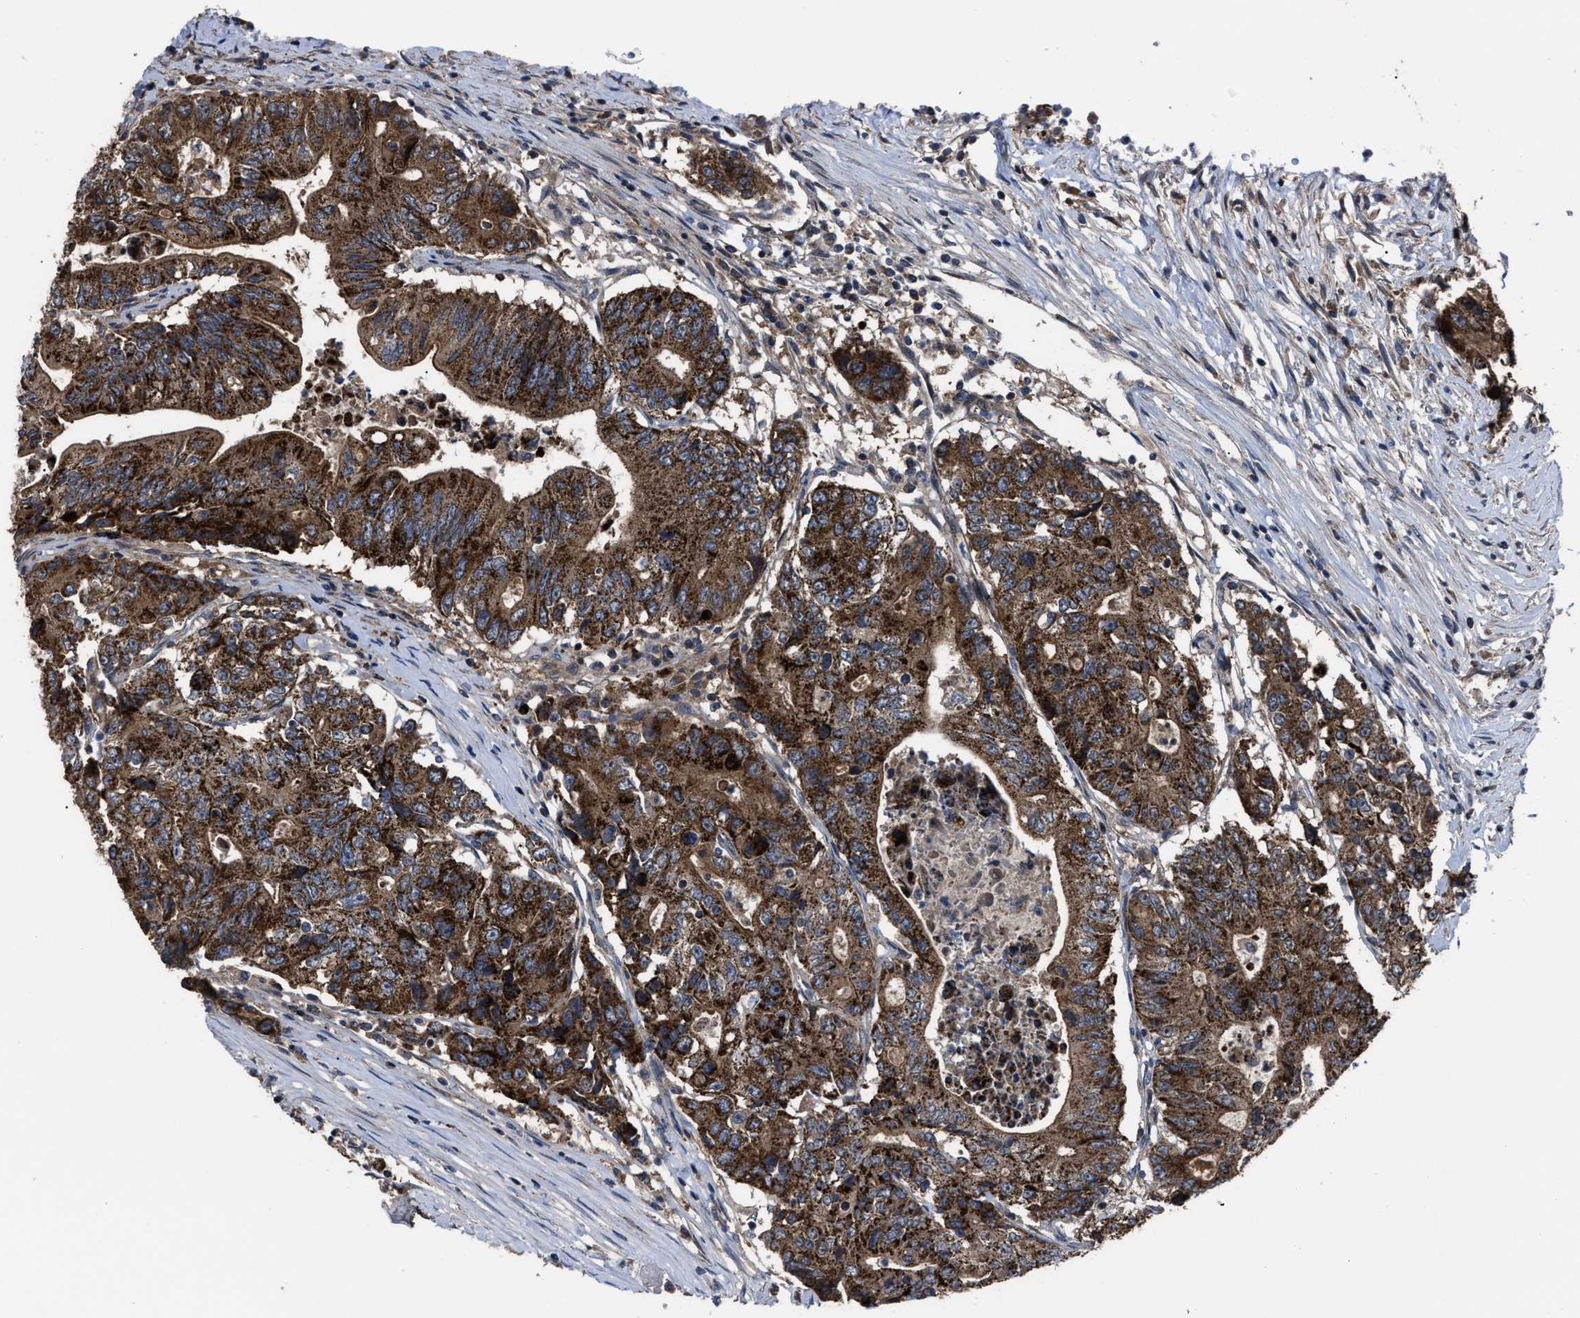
{"staining": {"intensity": "strong", "quantity": ">75%", "location": "cytoplasmic/membranous"}, "tissue": "colorectal cancer", "cell_type": "Tumor cells", "image_type": "cancer", "snomed": [{"axis": "morphology", "description": "Adenocarcinoma, NOS"}, {"axis": "topography", "description": "Colon"}], "caption": "Human colorectal cancer stained for a protein (brown) reveals strong cytoplasmic/membranous positive positivity in approximately >75% of tumor cells.", "gene": "PASK", "patient": {"sex": "female", "age": 77}}